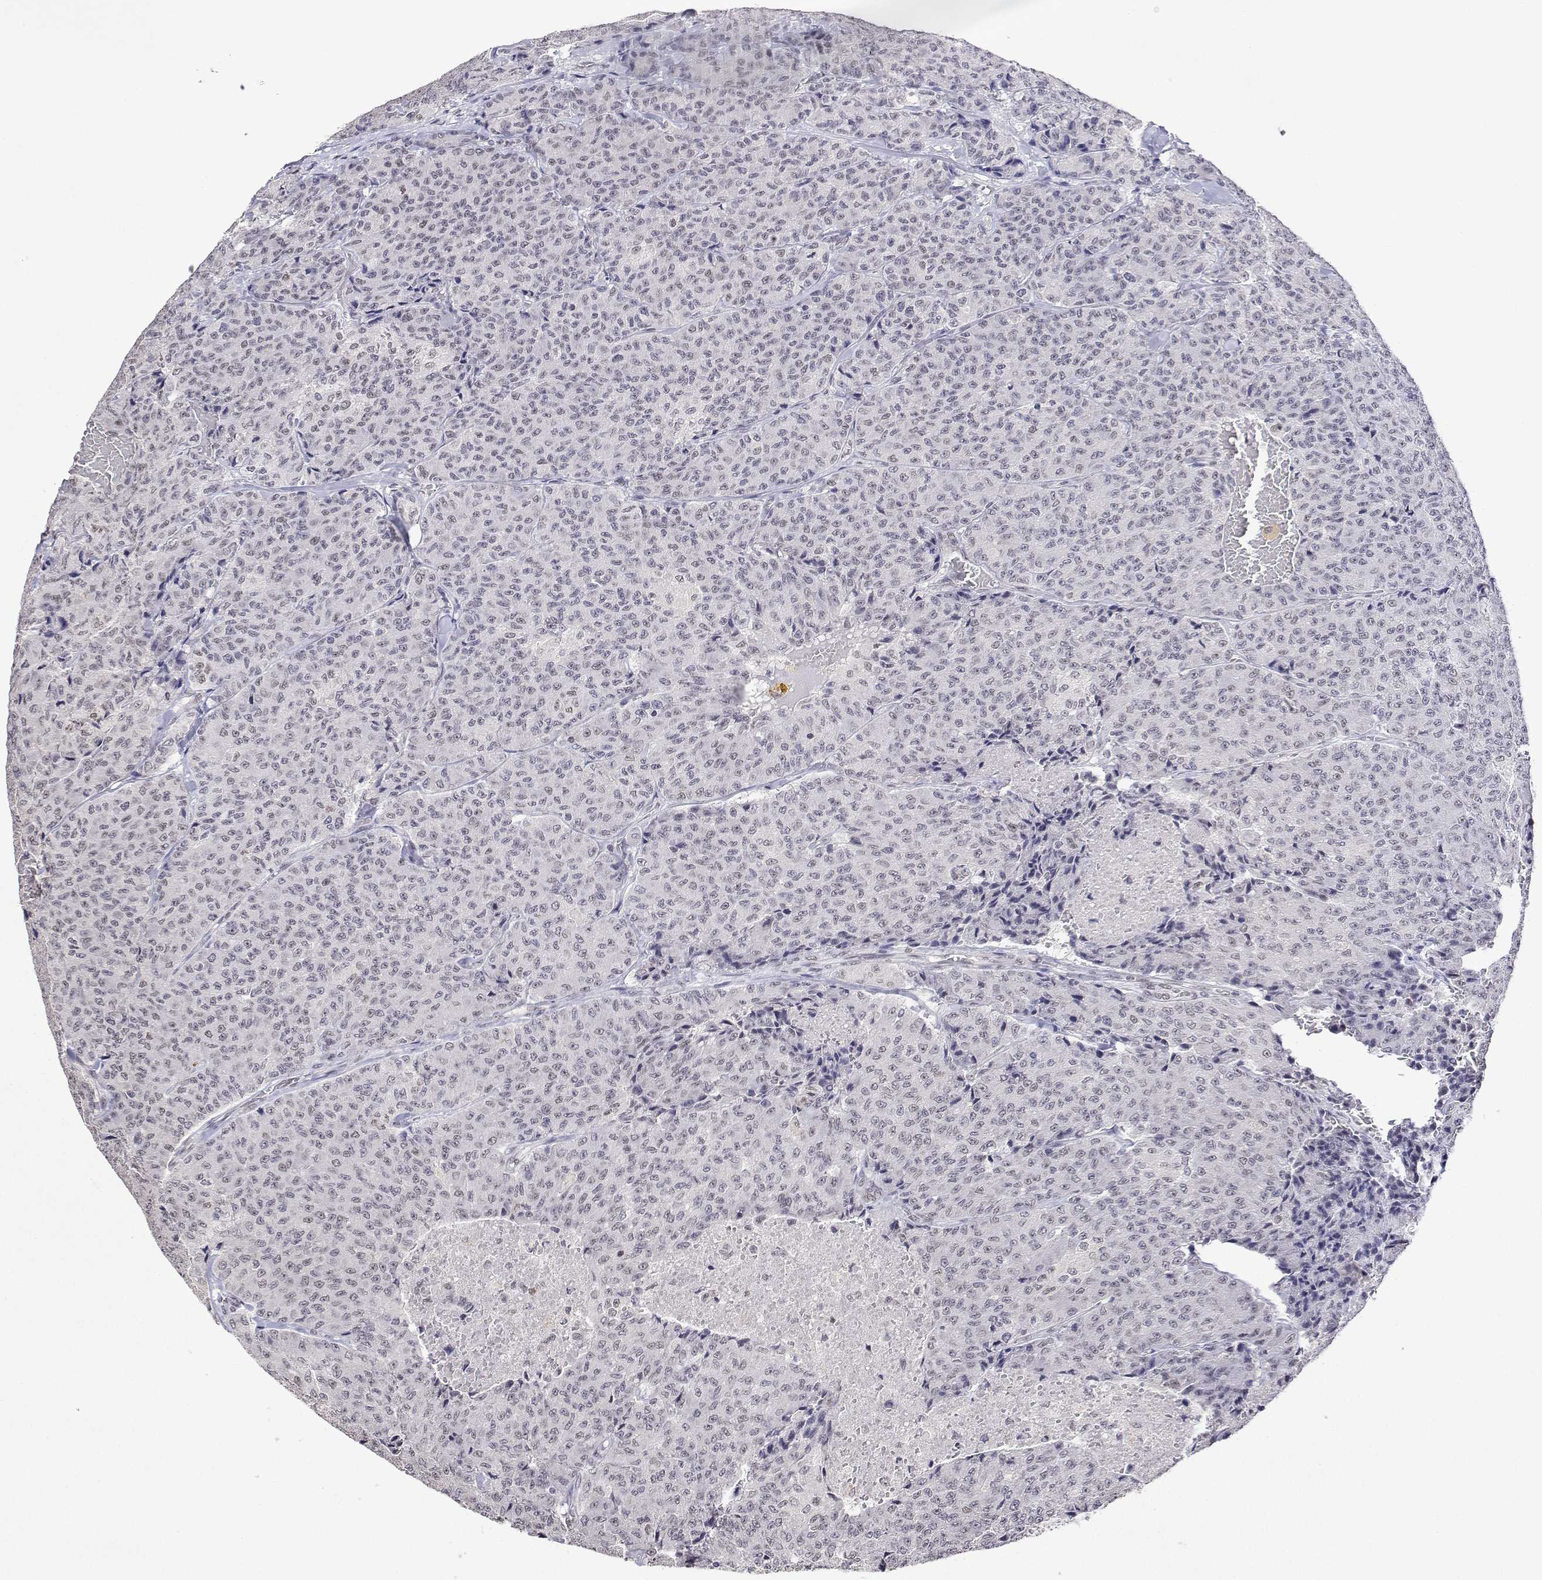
{"staining": {"intensity": "negative", "quantity": "none", "location": "none"}, "tissue": "carcinoid", "cell_type": "Tumor cells", "image_type": "cancer", "snomed": [{"axis": "morphology", "description": "Carcinoid, malignant, NOS"}, {"axis": "topography", "description": "Lung"}], "caption": "Tumor cells are negative for protein expression in human carcinoid.", "gene": "XPC", "patient": {"sex": "male", "age": 71}}